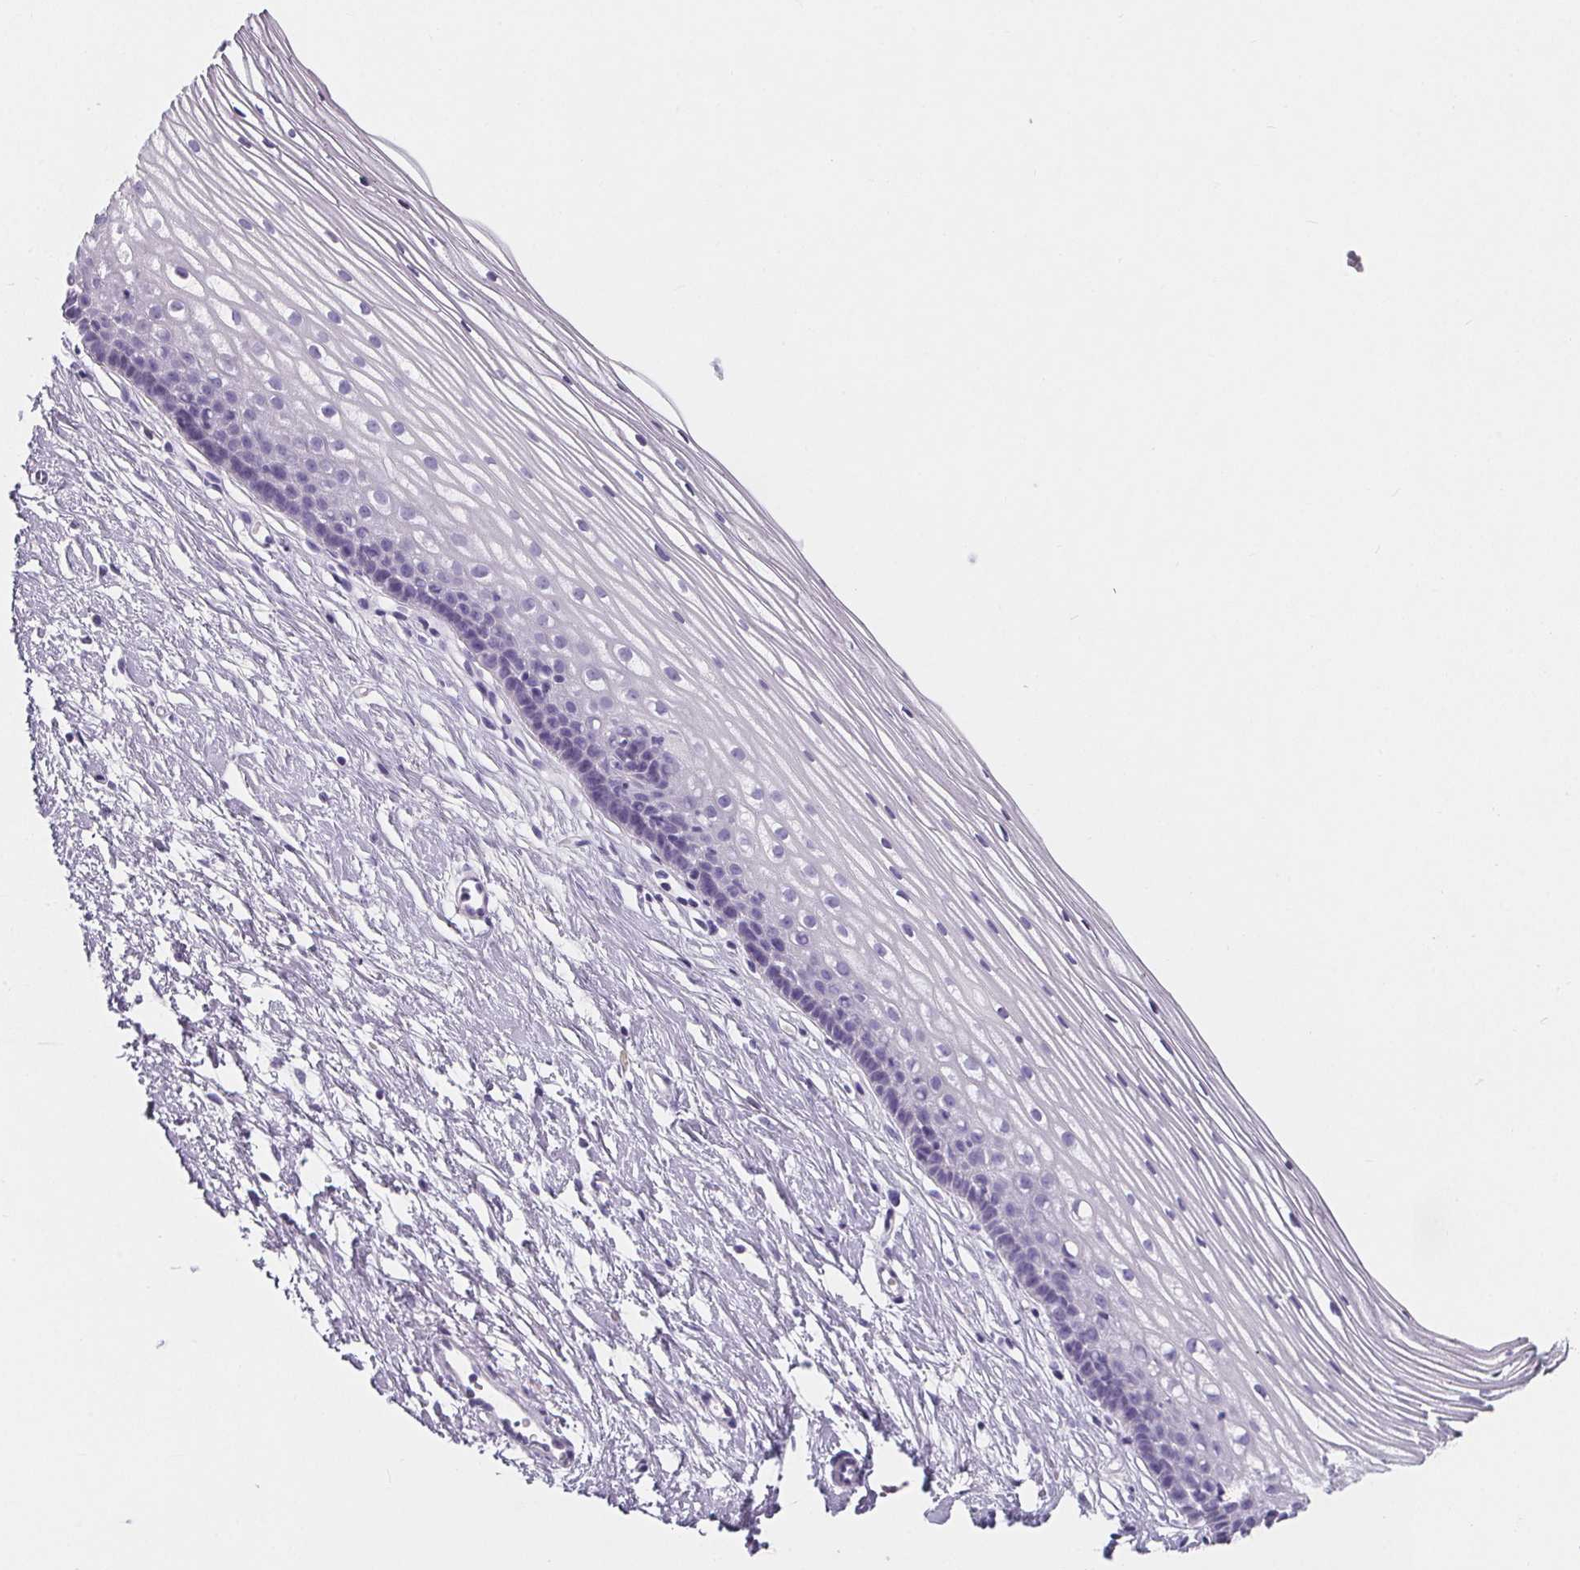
{"staining": {"intensity": "negative", "quantity": "none", "location": "none"}, "tissue": "cervix", "cell_type": "Glandular cells", "image_type": "normal", "snomed": [{"axis": "morphology", "description": "Normal tissue, NOS"}, {"axis": "topography", "description": "Cervix"}], "caption": "IHC photomicrograph of normal cervix: human cervix stained with DAB displays no significant protein staining in glandular cells. The staining was performed using DAB to visualize the protein expression in brown, while the nuclei were stained in blue with hematoxylin (Magnification: 20x).", "gene": "ADRB1", "patient": {"sex": "female", "age": 40}}